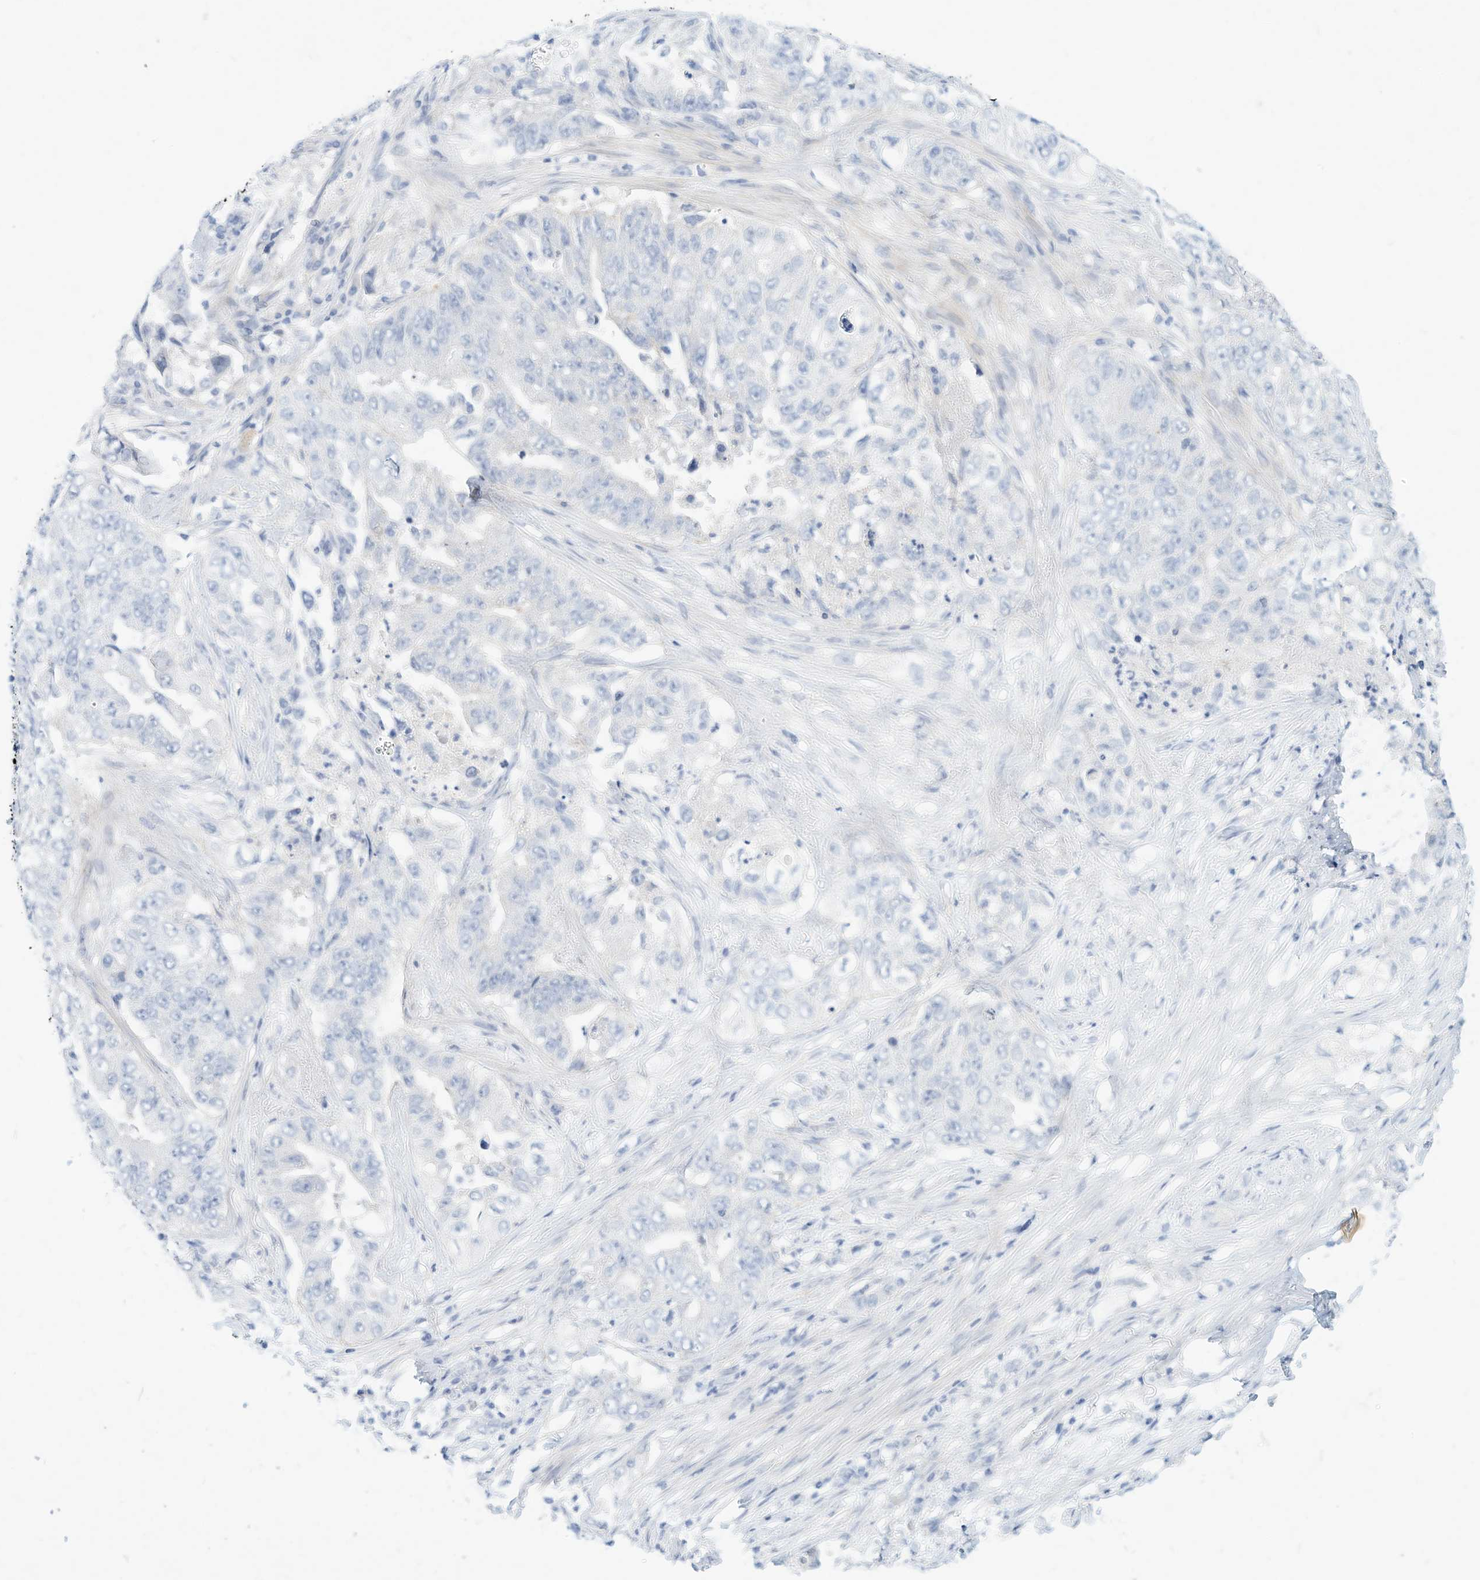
{"staining": {"intensity": "negative", "quantity": "none", "location": "none"}, "tissue": "lung cancer", "cell_type": "Tumor cells", "image_type": "cancer", "snomed": [{"axis": "morphology", "description": "Adenocarcinoma, NOS"}, {"axis": "topography", "description": "Lung"}], "caption": "Photomicrograph shows no protein expression in tumor cells of adenocarcinoma (lung) tissue. (Stains: DAB (3,3'-diaminobenzidine) immunohistochemistry (IHC) with hematoxylin counter stain, Microscopy: brightfield microscopy at high magnification).", "gene": "SPOCD1", "patient": {"sex": "female", "age": 51}}